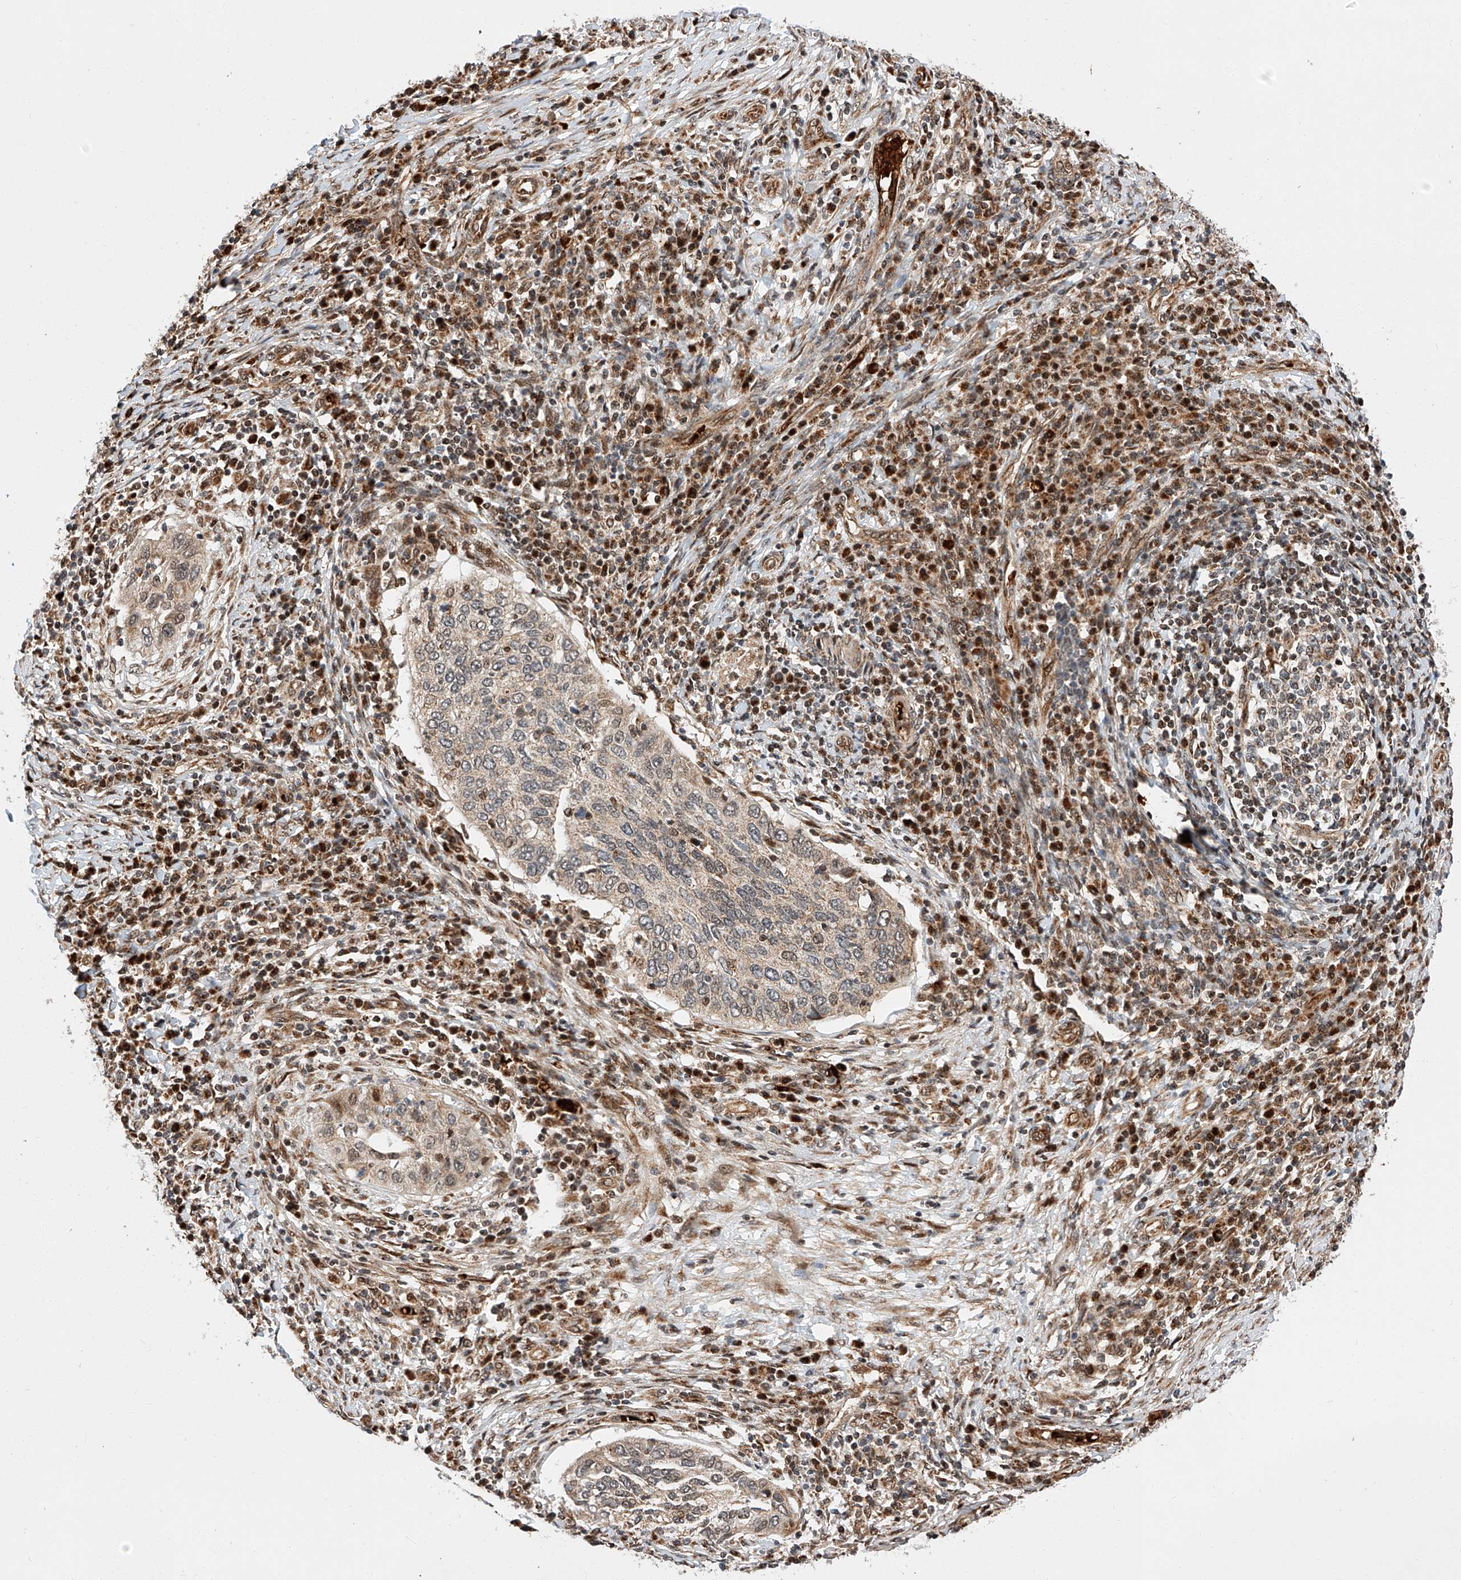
{"staining": {"intensity": "weak", "quantity": "25%-75%", "location": "cytoplasmic/membranous"}, "tissue": "cervical cancer", "cell_type": "Tumor cells", "image_type": "cancer", "snomed": [{"axis": "morphology", "description": "Squamous cell carcinoma, NOS"}, {"axis": "topography", "description": "Cervix"}], "caption": "IHC image of human squamous cell carcinoma (cervical) stained for a protein (brown), which demonstrates low levels of weak cytoplasmic/membranous staining in approximately 25%-75% of tumor cells.", "gene": "THTPA", "patient": {"sex": "female", "age": 38}}